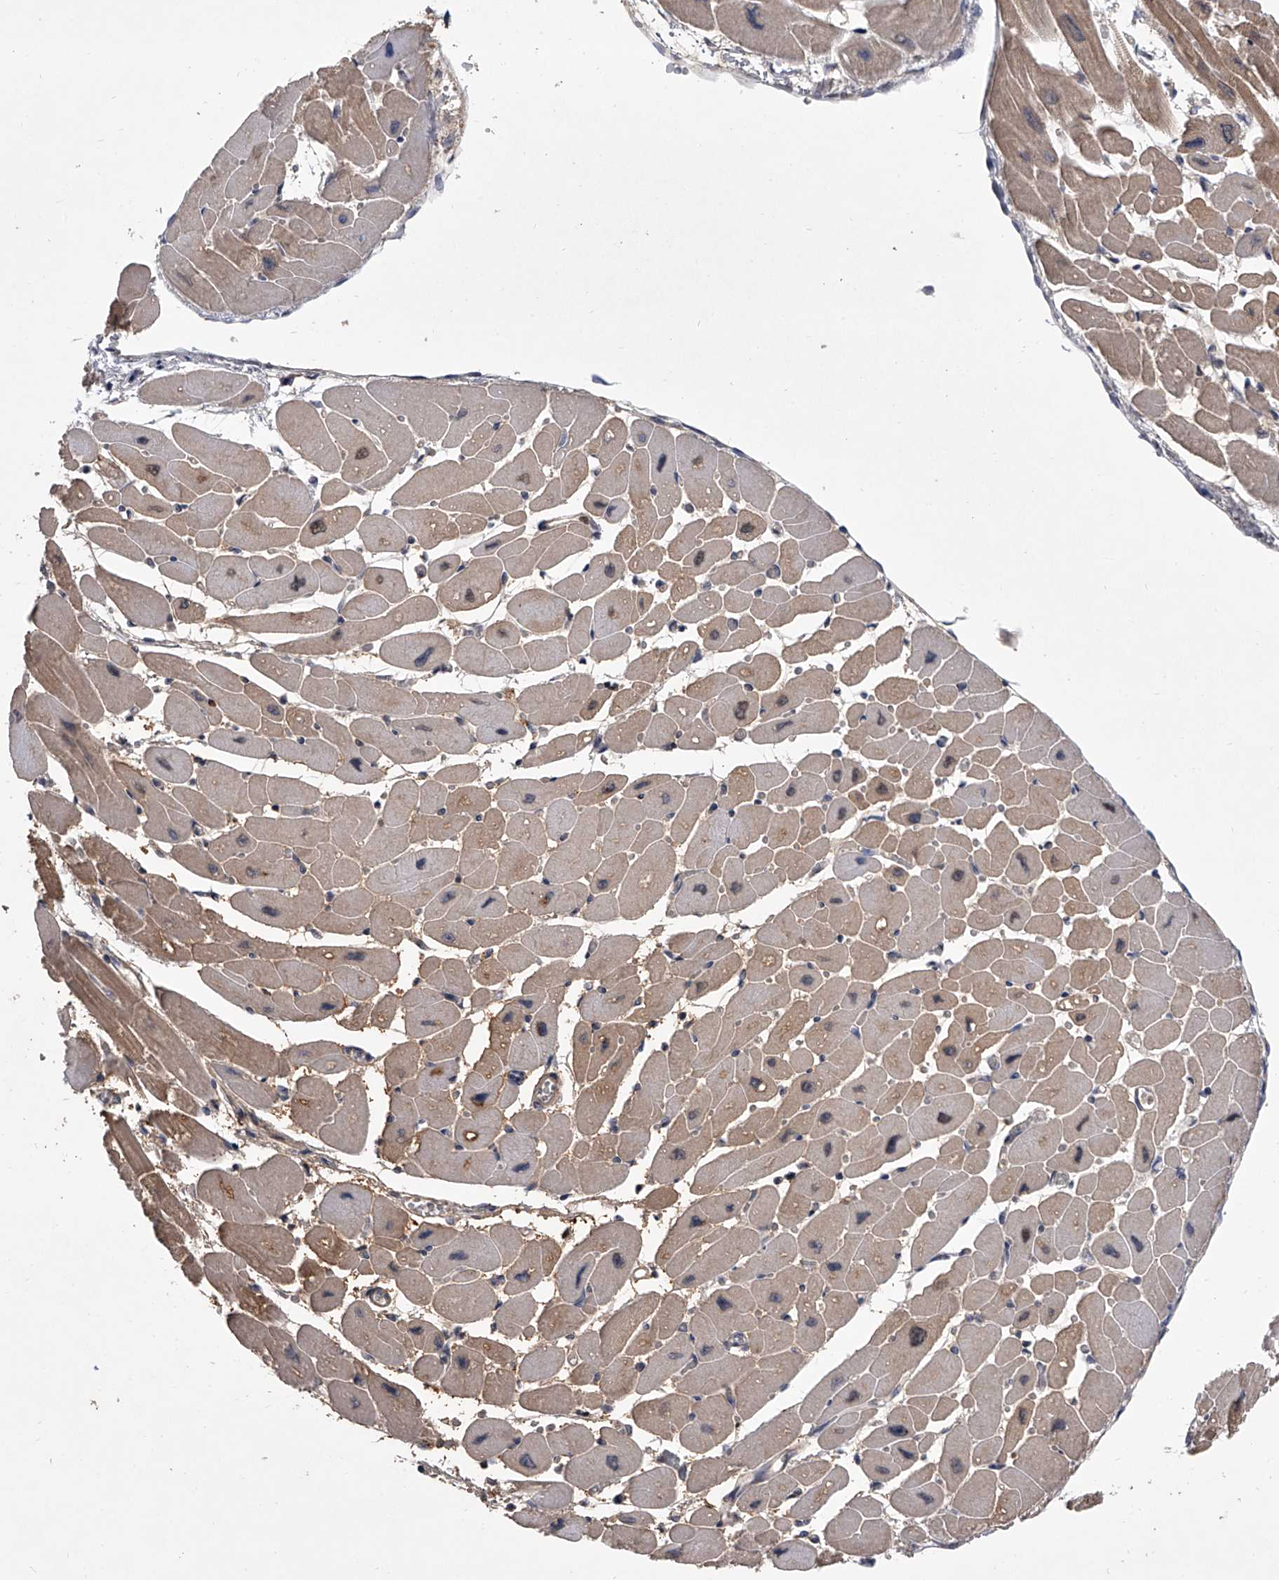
{"staining": {"intensity": "moderate", "quantity": "25%-75%", "location": "cytoplasmic/membranous"}, "tissue": "heart muscle", "cell_type": "Cardiomyocytes", "image_type": "normal", "snomed": [{"axis": "morphology", "description": "Normal tissue, NOS"}, {"axis": "topography", "description": "Heart"}], "caption": "Moderate cytoplasmic/membranous staining for a protein is seen in approximately 25%-75% of cardiomyocytes of normal heart muscle using immunohistochemistry.", "gene": "BHLHE23", "patient": {"sex": "female", "age": 54}}